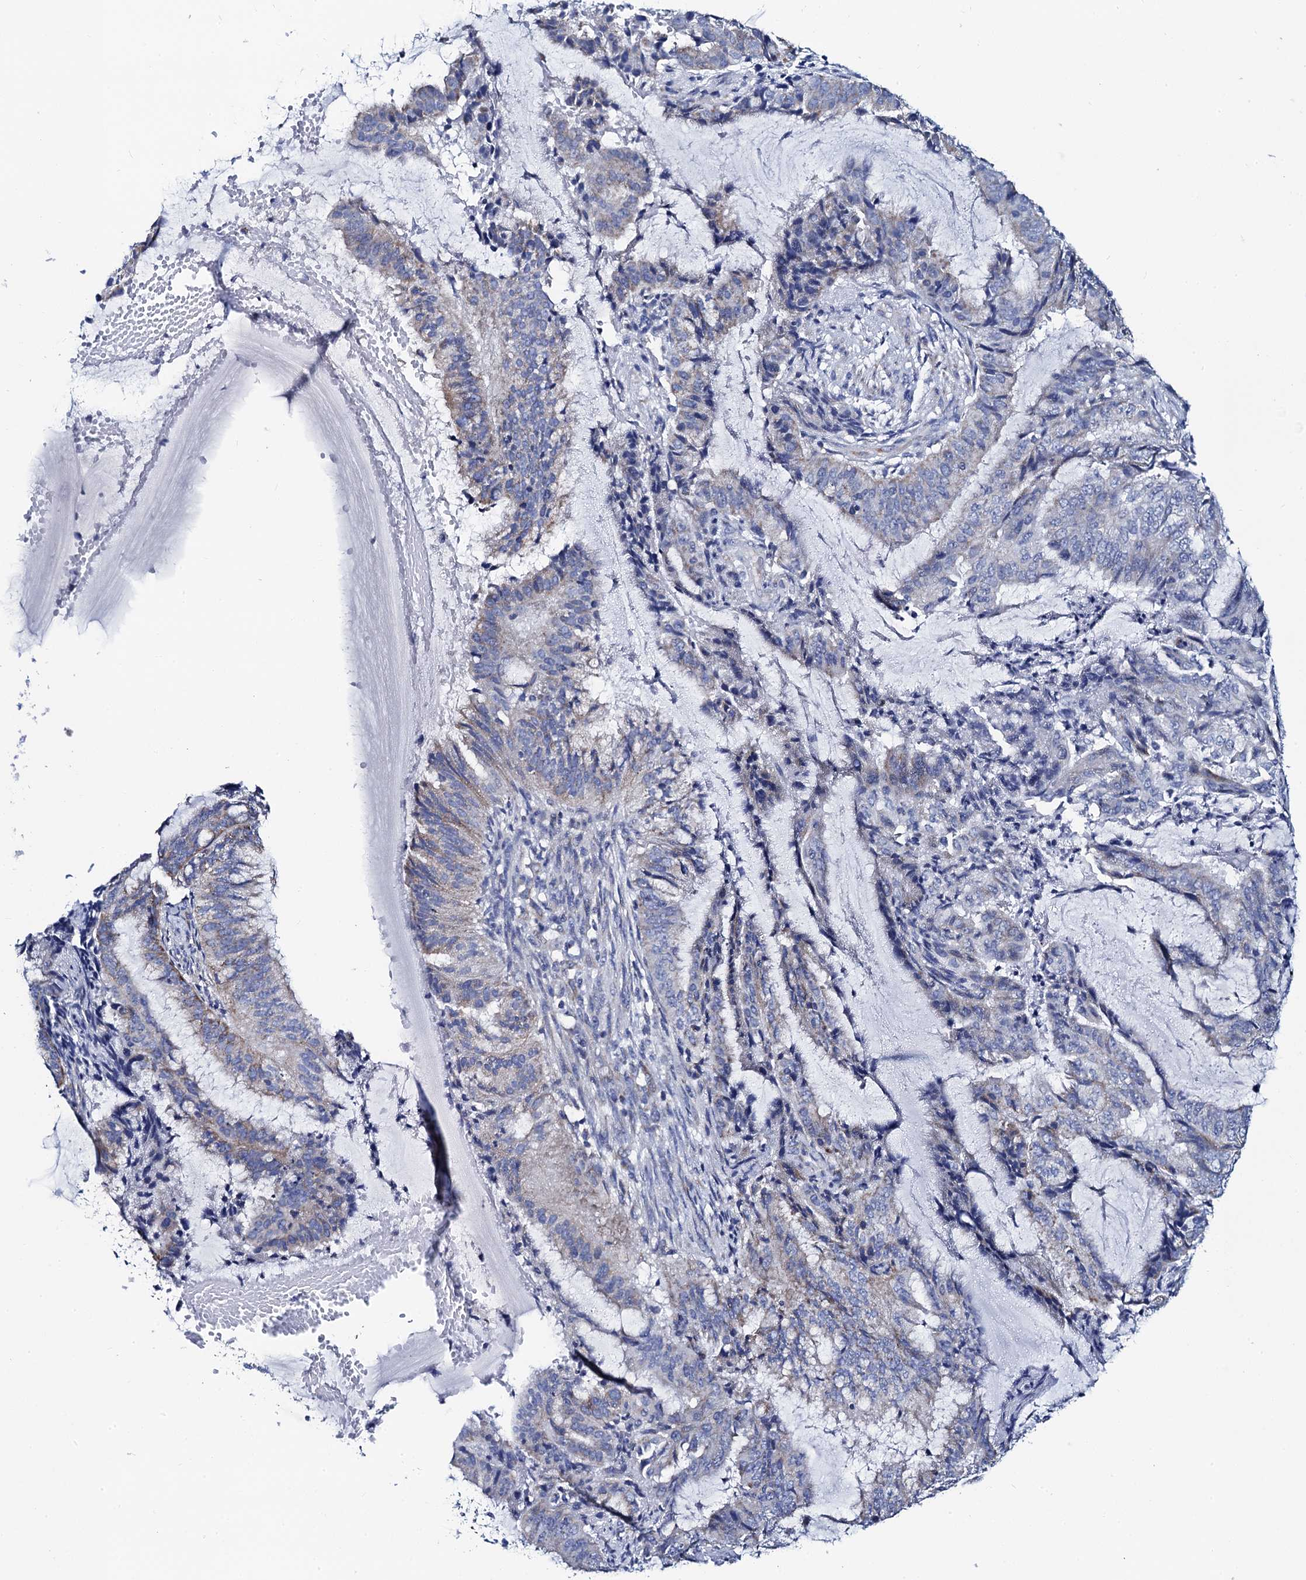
{"staining": {"intensity": "weak", "quantity": "<25%", "location": "cytoplasmic/membranous"}, "tissue": "endometrial cancer", "cell_type": "Tumor cells", "image_type": "cancer", "snomed": [{"axis": "morphology", "description": "Adenocarcinoma, NOS"}, {"axis": "topography", "description": "Endometrium"}], "caption": "Histopathology image shows no significant protein staining in tumor cells of endometrial adenocarcinoma.", "gene": "ACADSB", "patient": {"sex": "female", "age": 51}}